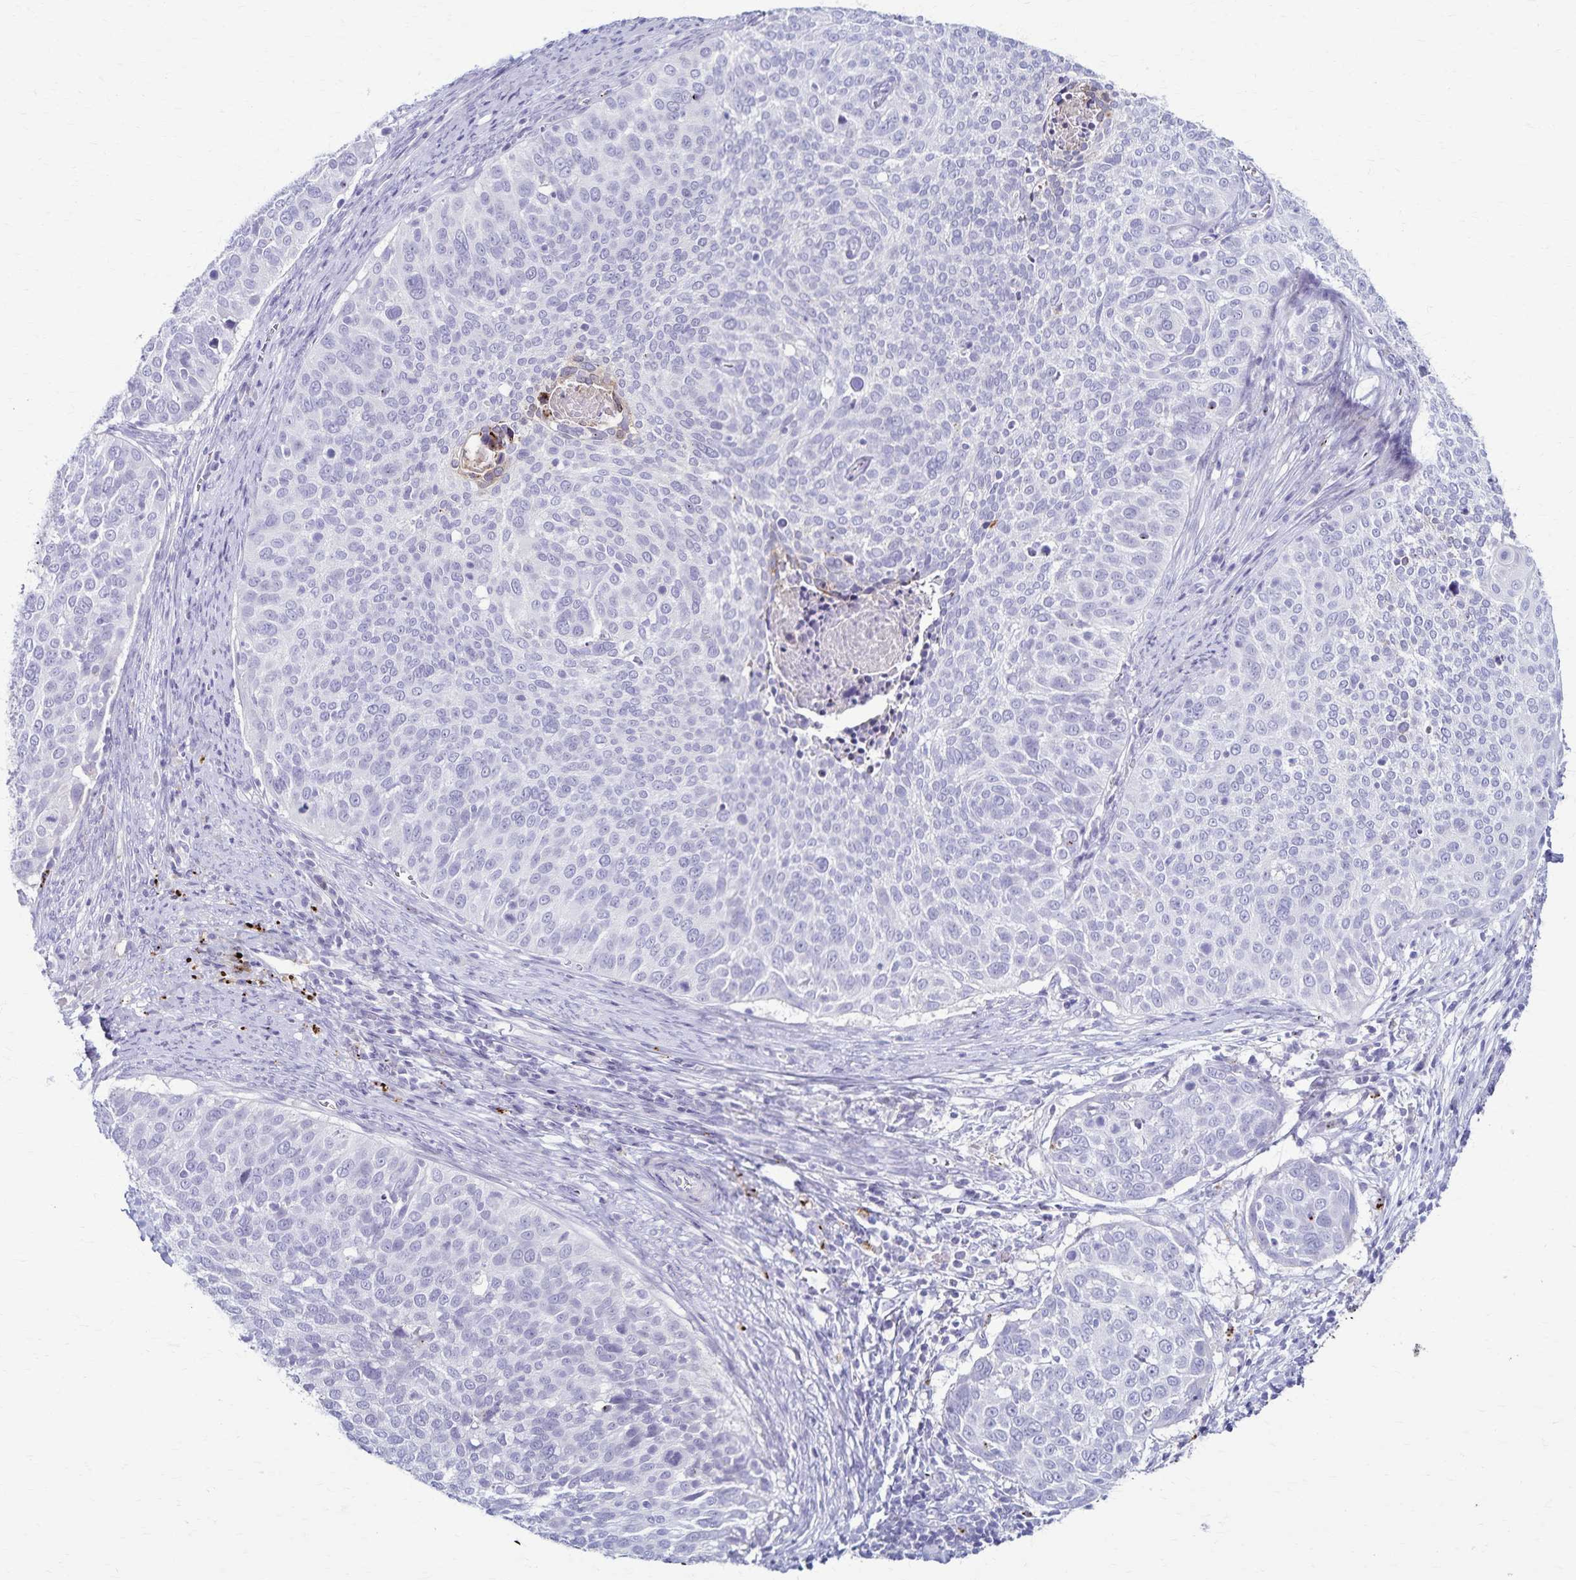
{"staining": {"intensity": "negative", "quantity": "none", "location": "none"}, "tissue": "cervical cancer", "cell_type": "Tumor cells", "image_type": "cancer", "snomed": [{"axis": "morphology", "description": "Squamous cell carcinoma, NOS"}, {"axis": "topography", "description": "Cervix"}], "caption": "Cervical cancer stained for a protein using IHC exhibits no staining tumor cells.", "gene": "TMEM60", "patient": {"sex": "female", "age": 39}}